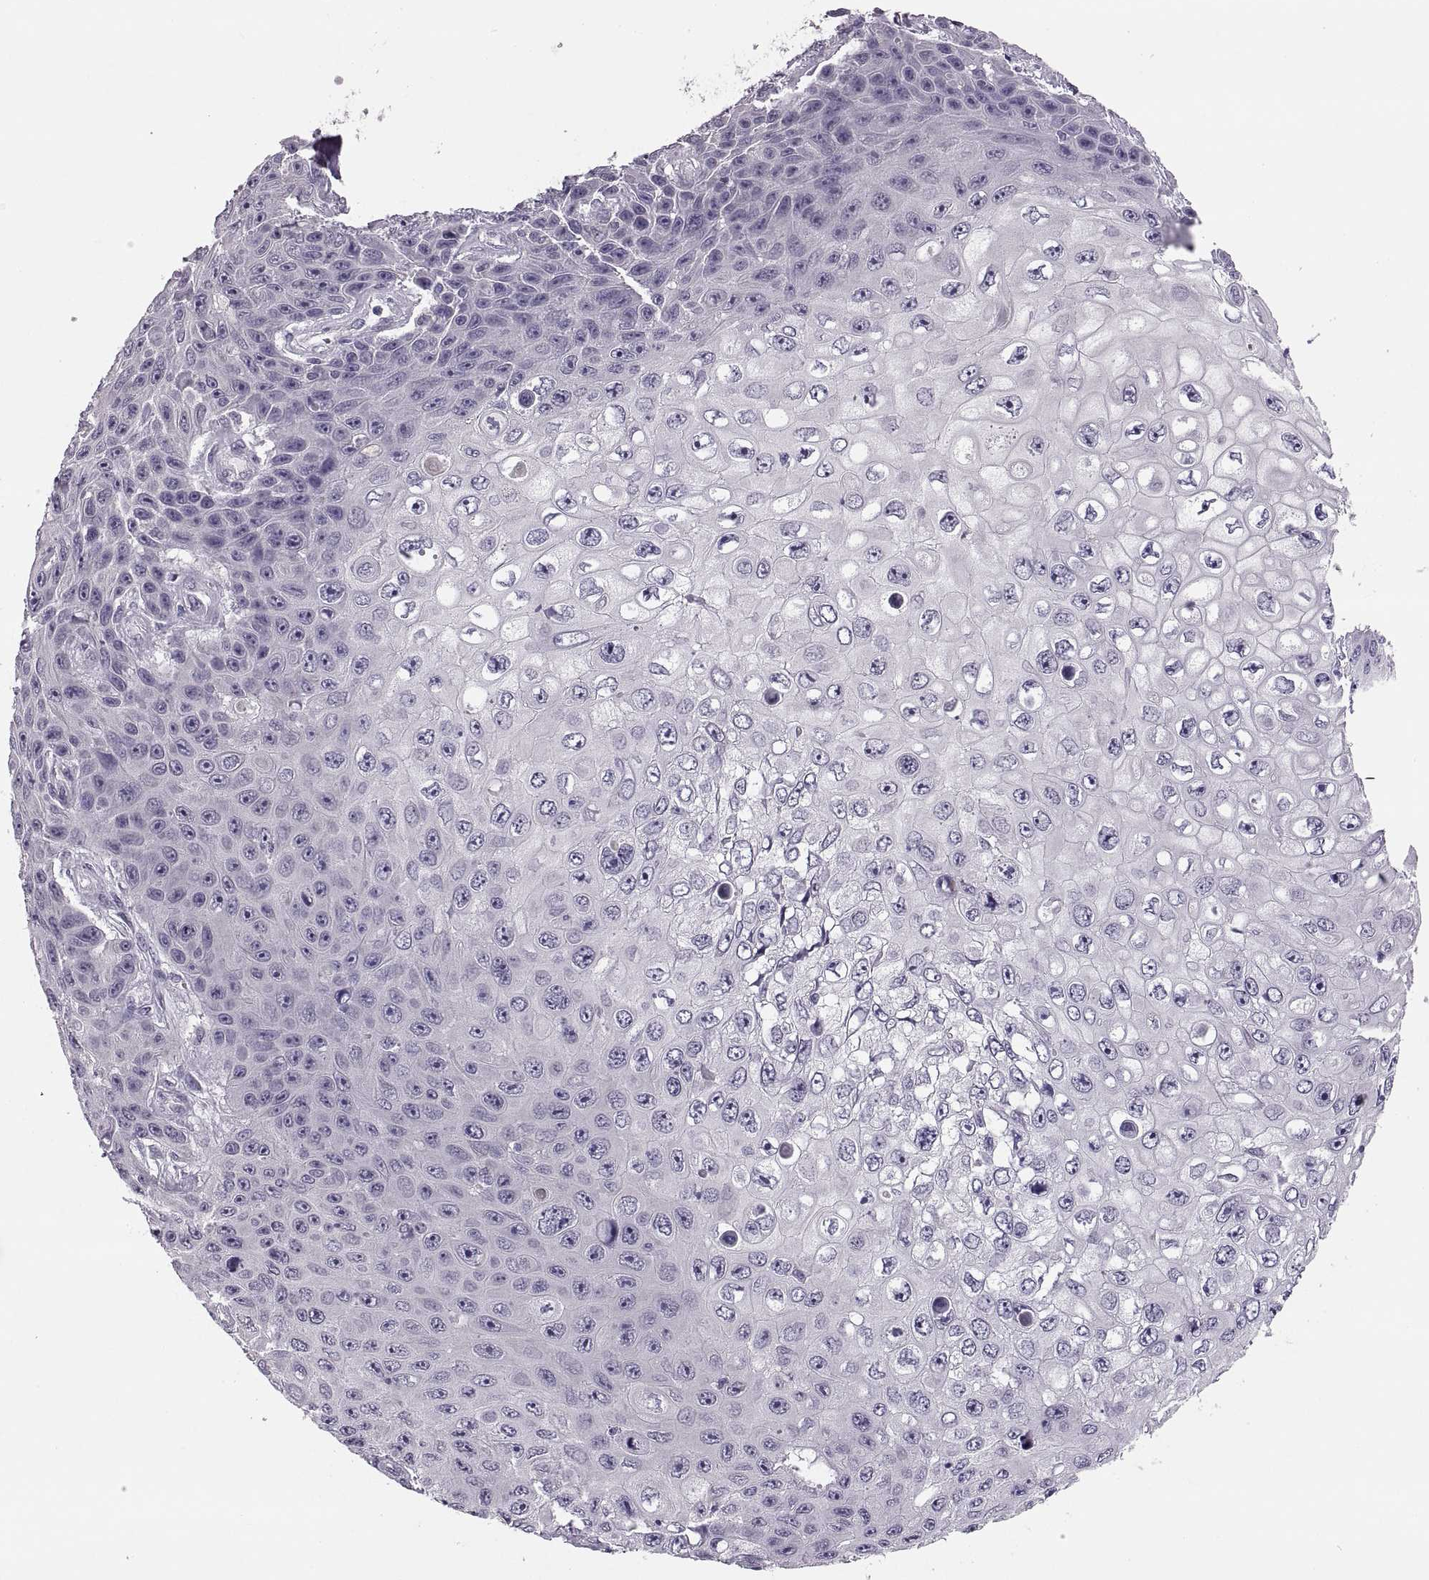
{"staining": {"intensity": "negative", "quantity": "none", "location": "none"}, "tissue": "skin cancer", "cell_type": "Tumor cells", "image_type": "cancer", "snomed": [{"axis": "morphology", "description": "Squamous cell carcinoma, NOS"}, {"axis": "topography", "description": "Skin"}], "caption": "This is a image of immunohistochemistry staining of skin cancer, which shows no staining in tumor cells. (Brightfield microscopy of DAB immunohistochemistry (IHC) at high magnification).", "gene": "ADH6", "patient": {"sex": "male", "age": 82}}